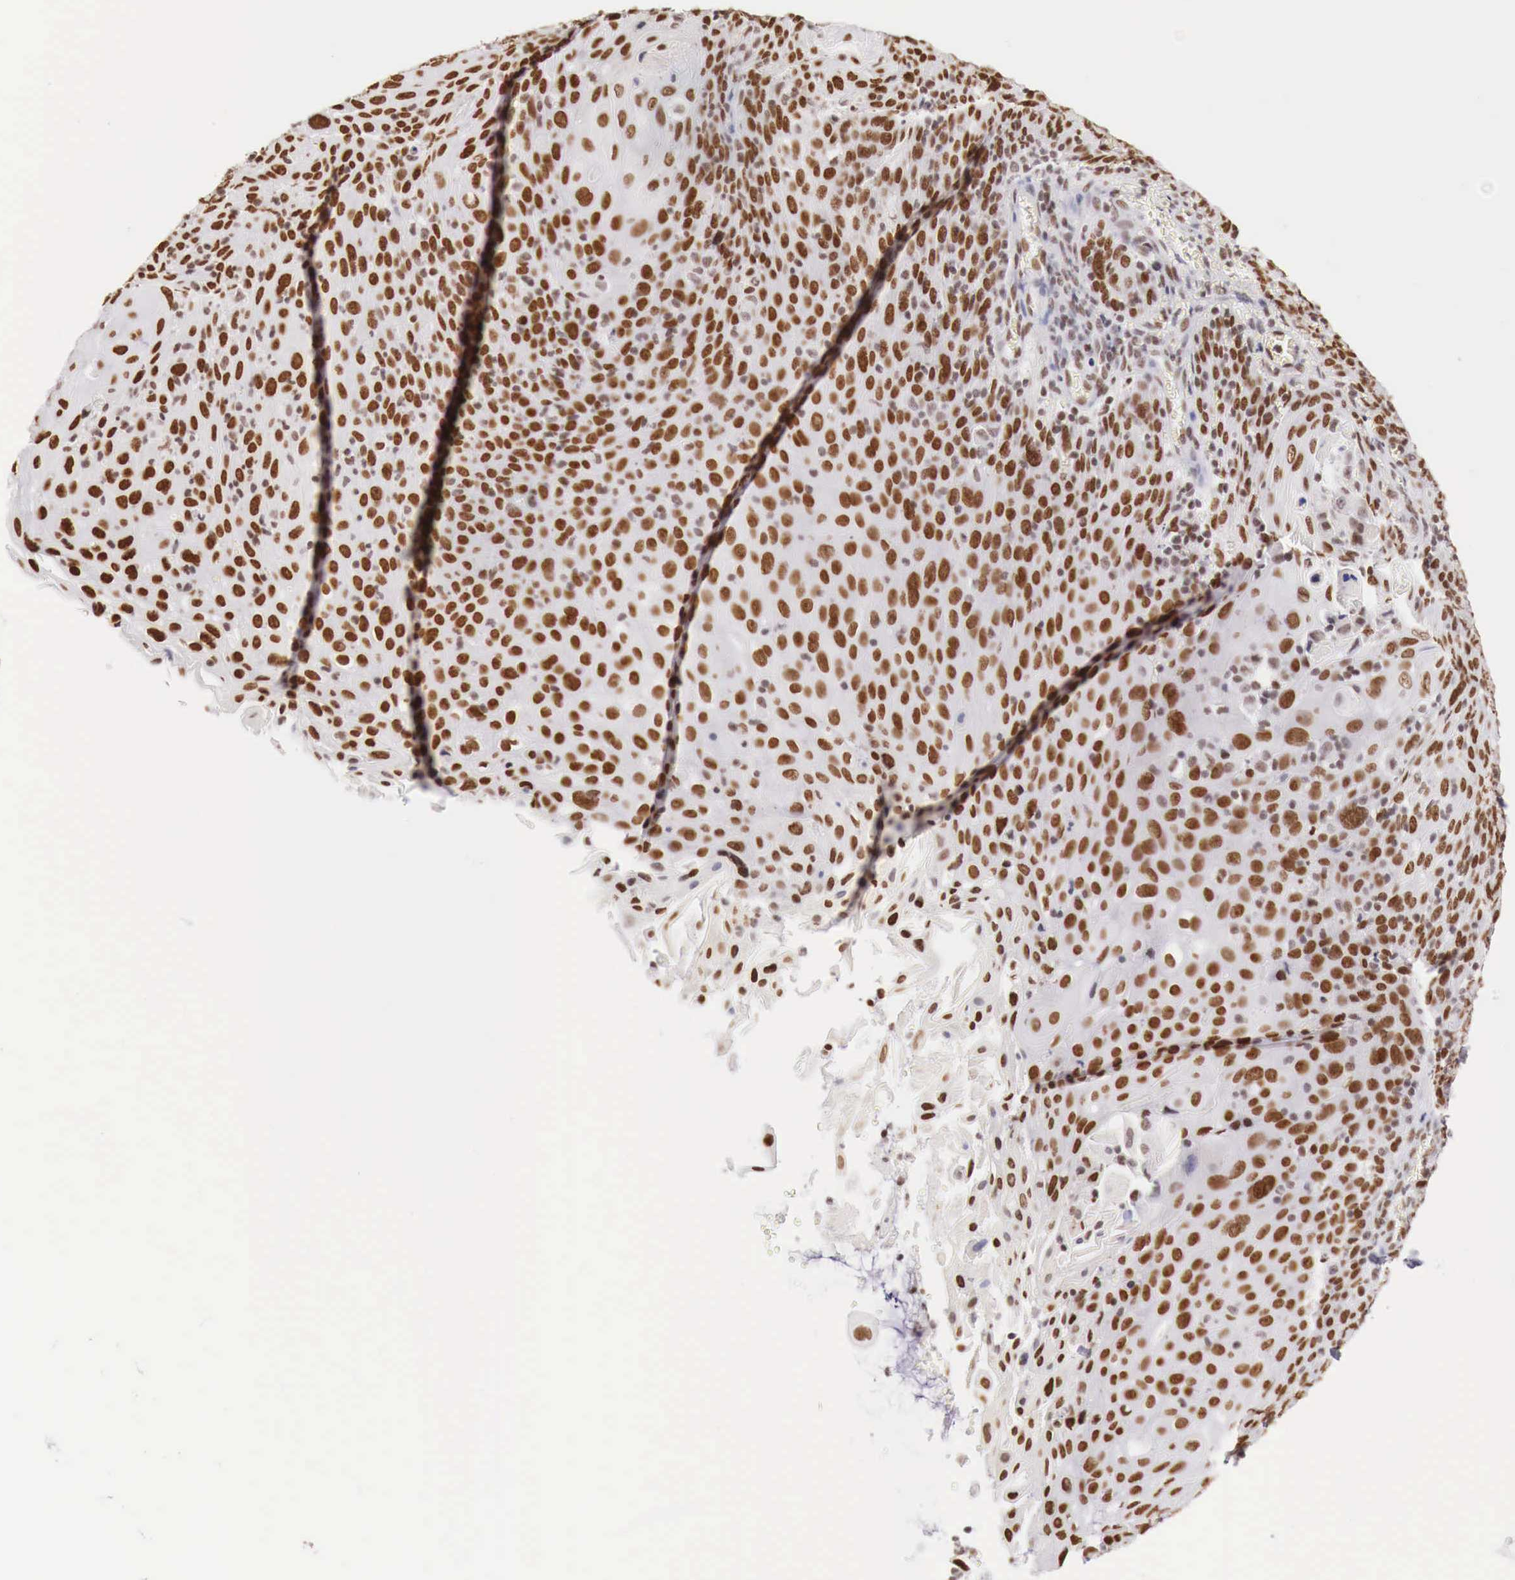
{"staining": {"intensity": "moderate", "quantity": "25%-75%", "location": "nuclear"}, "tissue": "cervical cancer", "cell_type": "Tumor cells", "image_type": "cancer", "snomed": [{"axis": "morphology", "description": "Squamous cell carcinoma, NOS"}, {"axis": "topography", "description": "Cervix"}], "caption": "Immunohistochemistry of human cervical squamous cell carcinoma demonstrates medium levels of moderate nuclear expression in about 25%-75% of tumor cells.", "gene": "PHF14", "patient": {"sex": "female", "age": 54}}